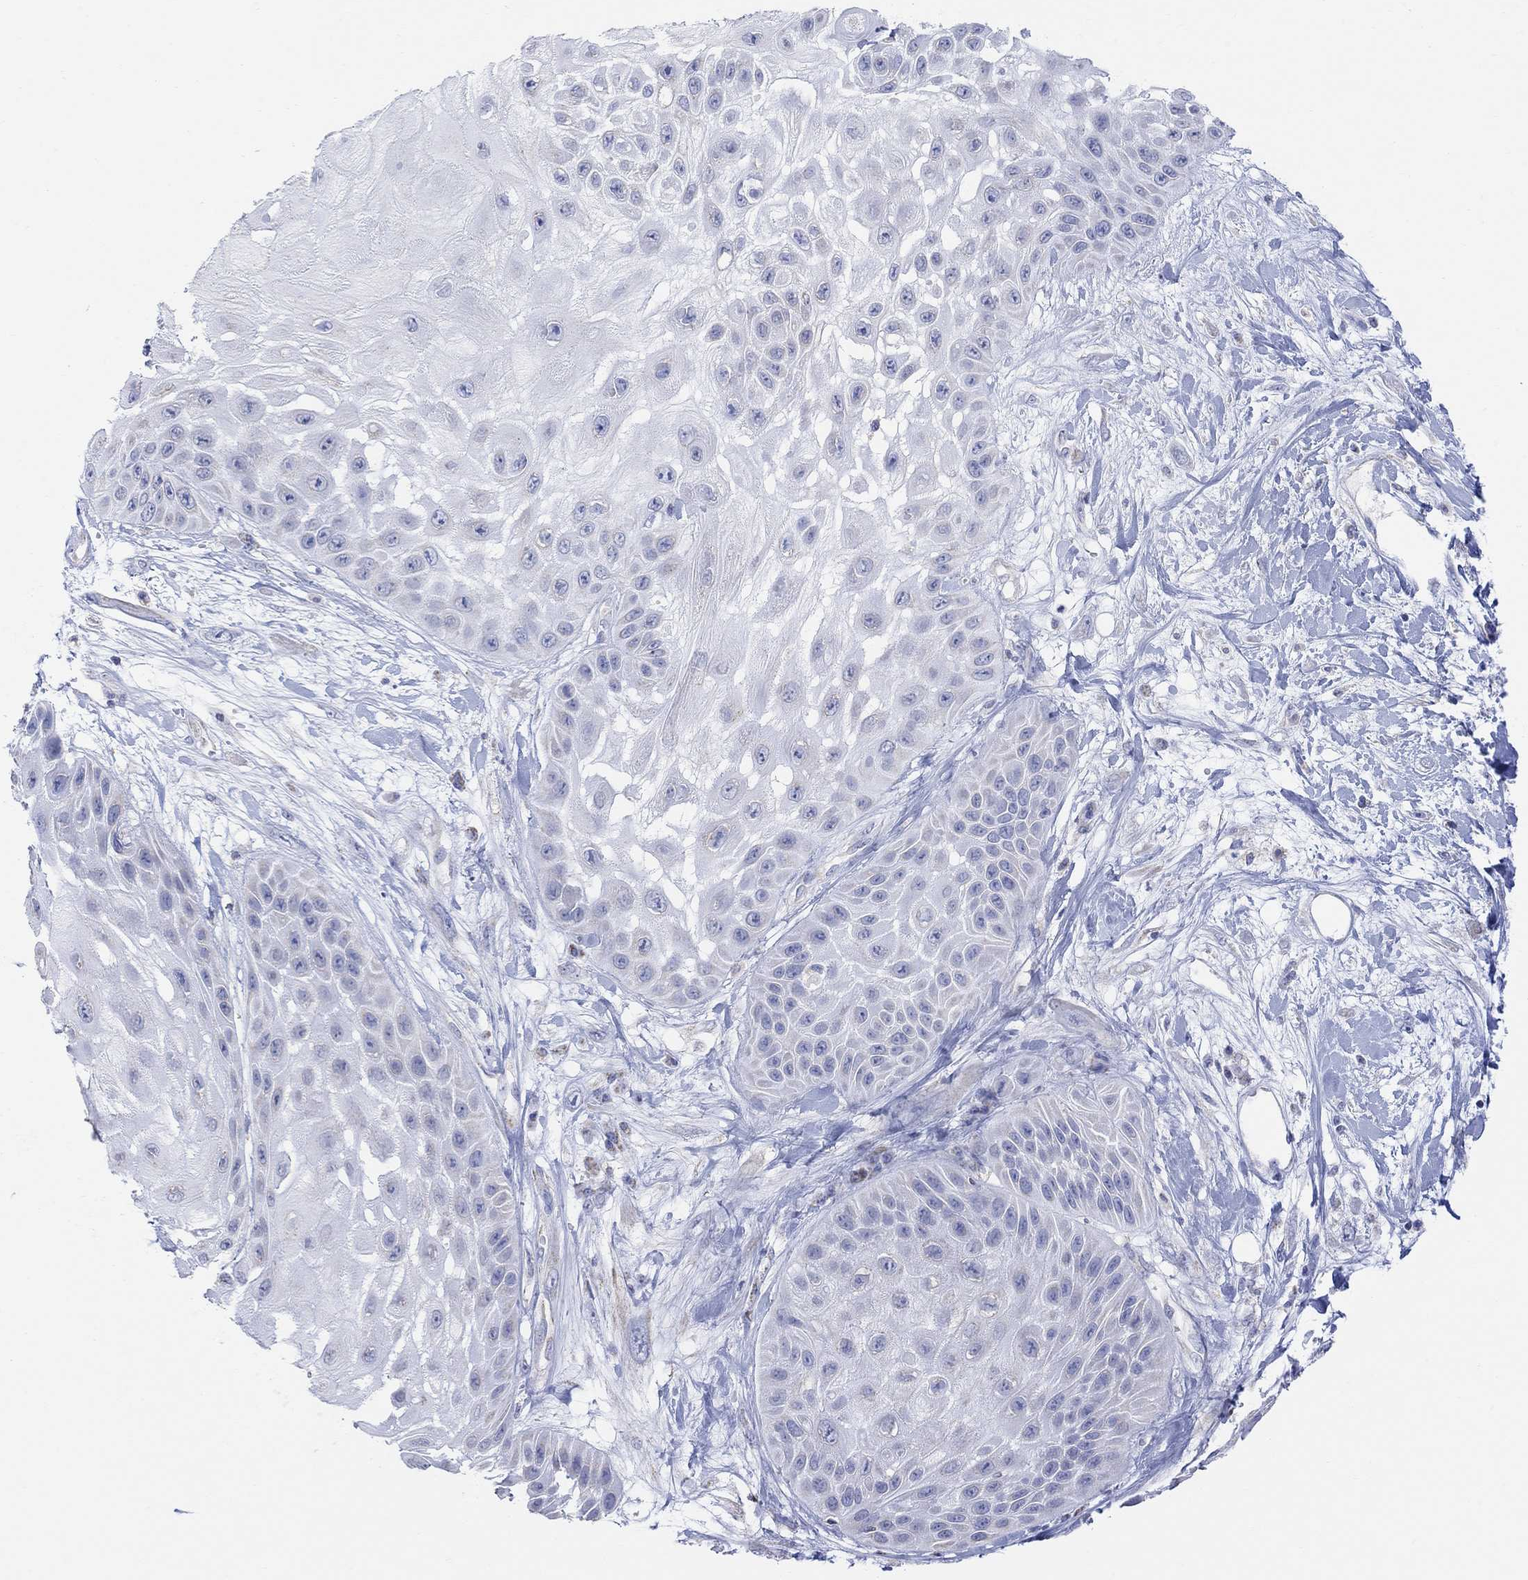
{"staining": {"intensity": "negative", "quantity": "none", "location": "none"}, "tissue": "skin cancer", "cell_type": "Tumor cells", "image_type": "cancer", "snomed": [{"axis": "morphology", "description": "Normal tissue, NOS"}, {"axis": "morphology", "description": "Squamous cell carcinoma, NOS"}, {"axis": "topography", "description": "Skin"}], "caption": "Tumor cells are negative for protein expression in human skin squamous cell carcinoma. (DAB (3,3'-diaminobenzidine) immunohistochemistry (IHC), high magnification).", "gene": "SYT12", "patient": {"sex": "male", "age": 79}}